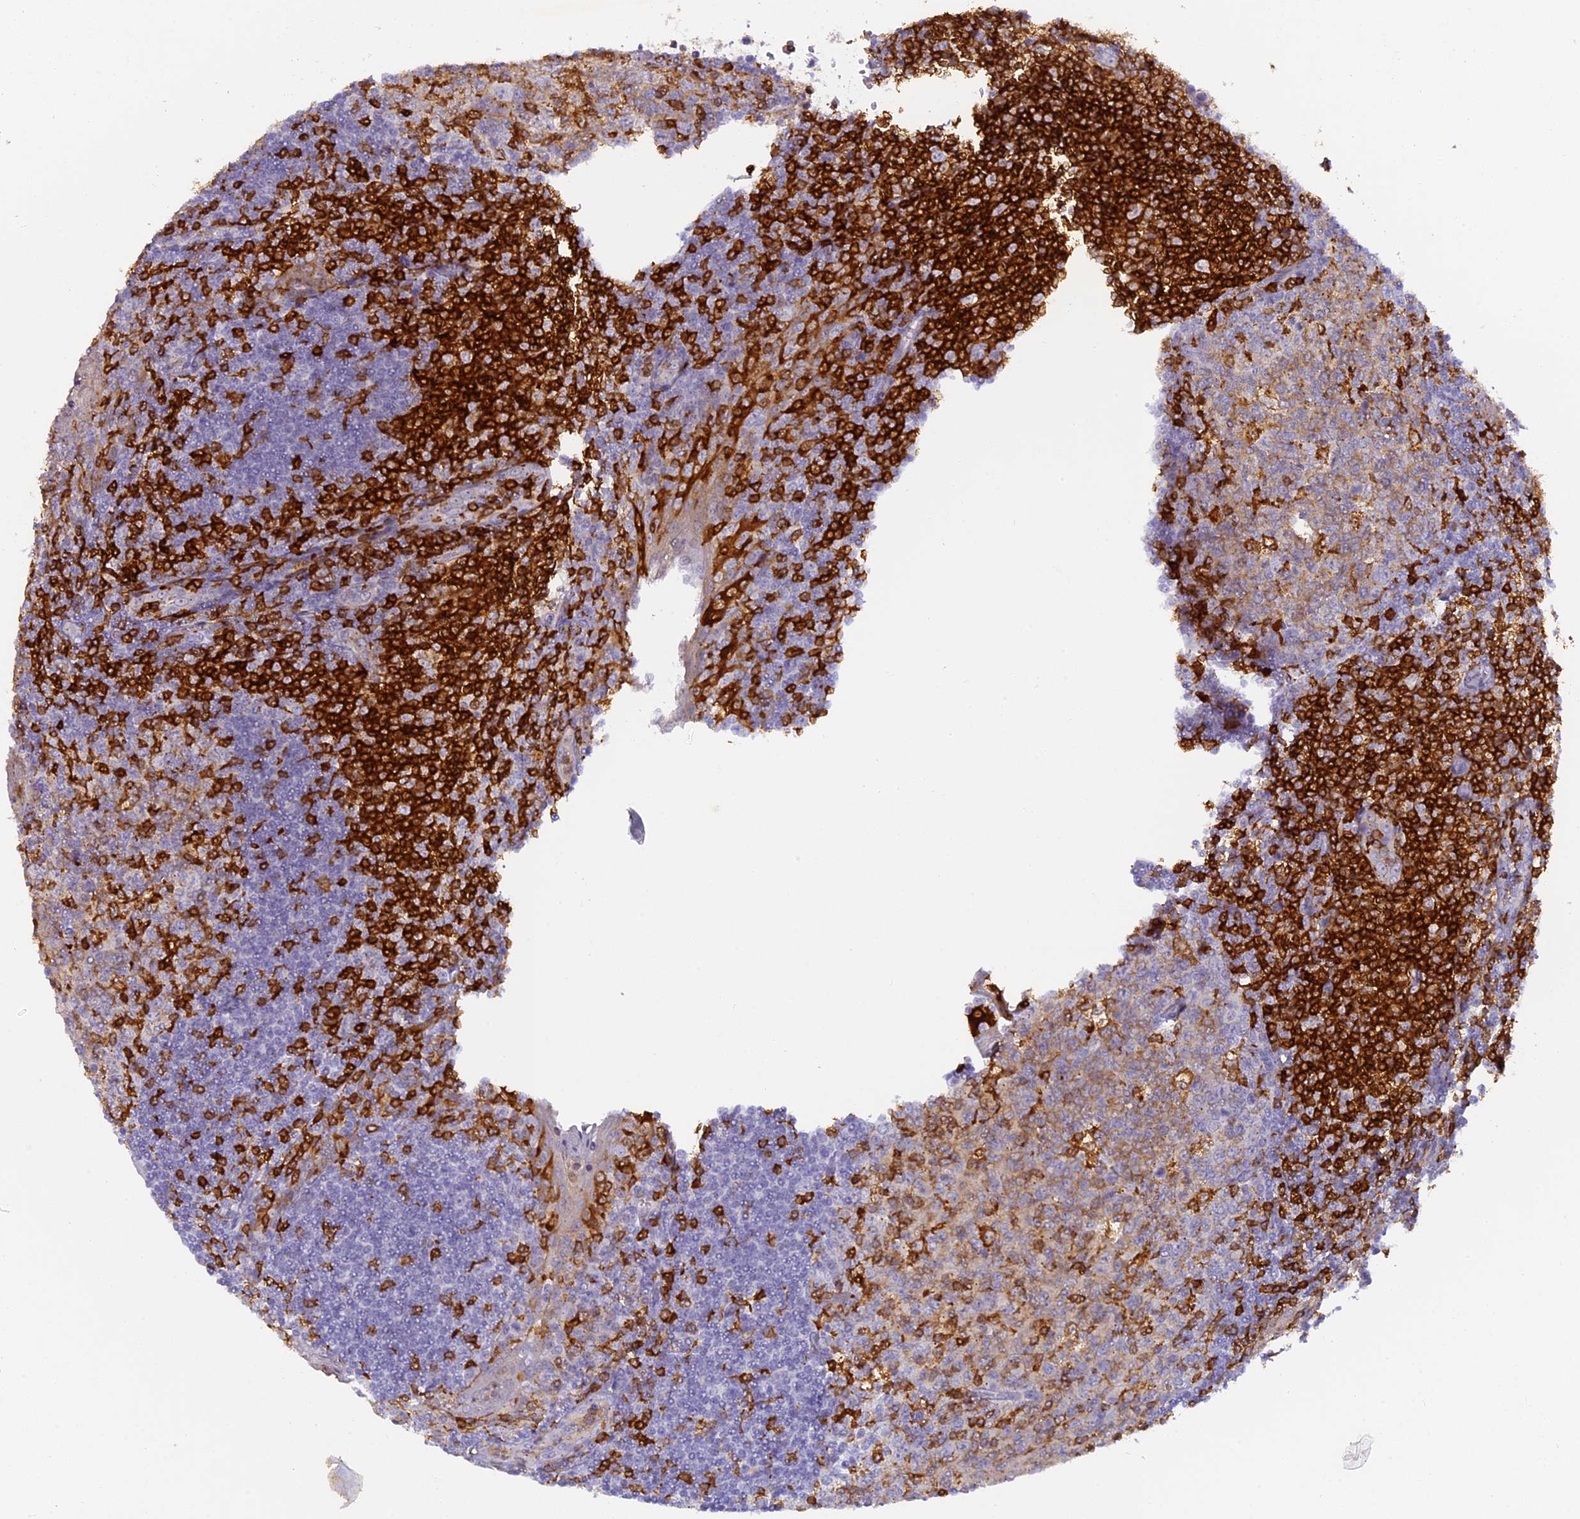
{"staining": {"intensity": "strong", "quantity": "25%-75%", "location": "cytoplasmic/membranous"}, "tissue": "tonsil", "cell_type": "Germinal center cells", "image_type": "normal", "snomed": [{"axis": "morphology", "description": "Normal tissue, NOS"}, {"axis": "topography", "description": "Tonsil"}], "caption": "Immunohistochemistry (IHC) image of unremarkable tonsil: human tonsil stained using immunohistochemistry (IHC) shows high levels of strong protein expression localized specifically in the cytoplasmic/membranous of germinal center cells, appearing as a cytoplasmic/membranous brown color.", "gene": "FYB1", "patient": {"sex": "male", "age": 27}}